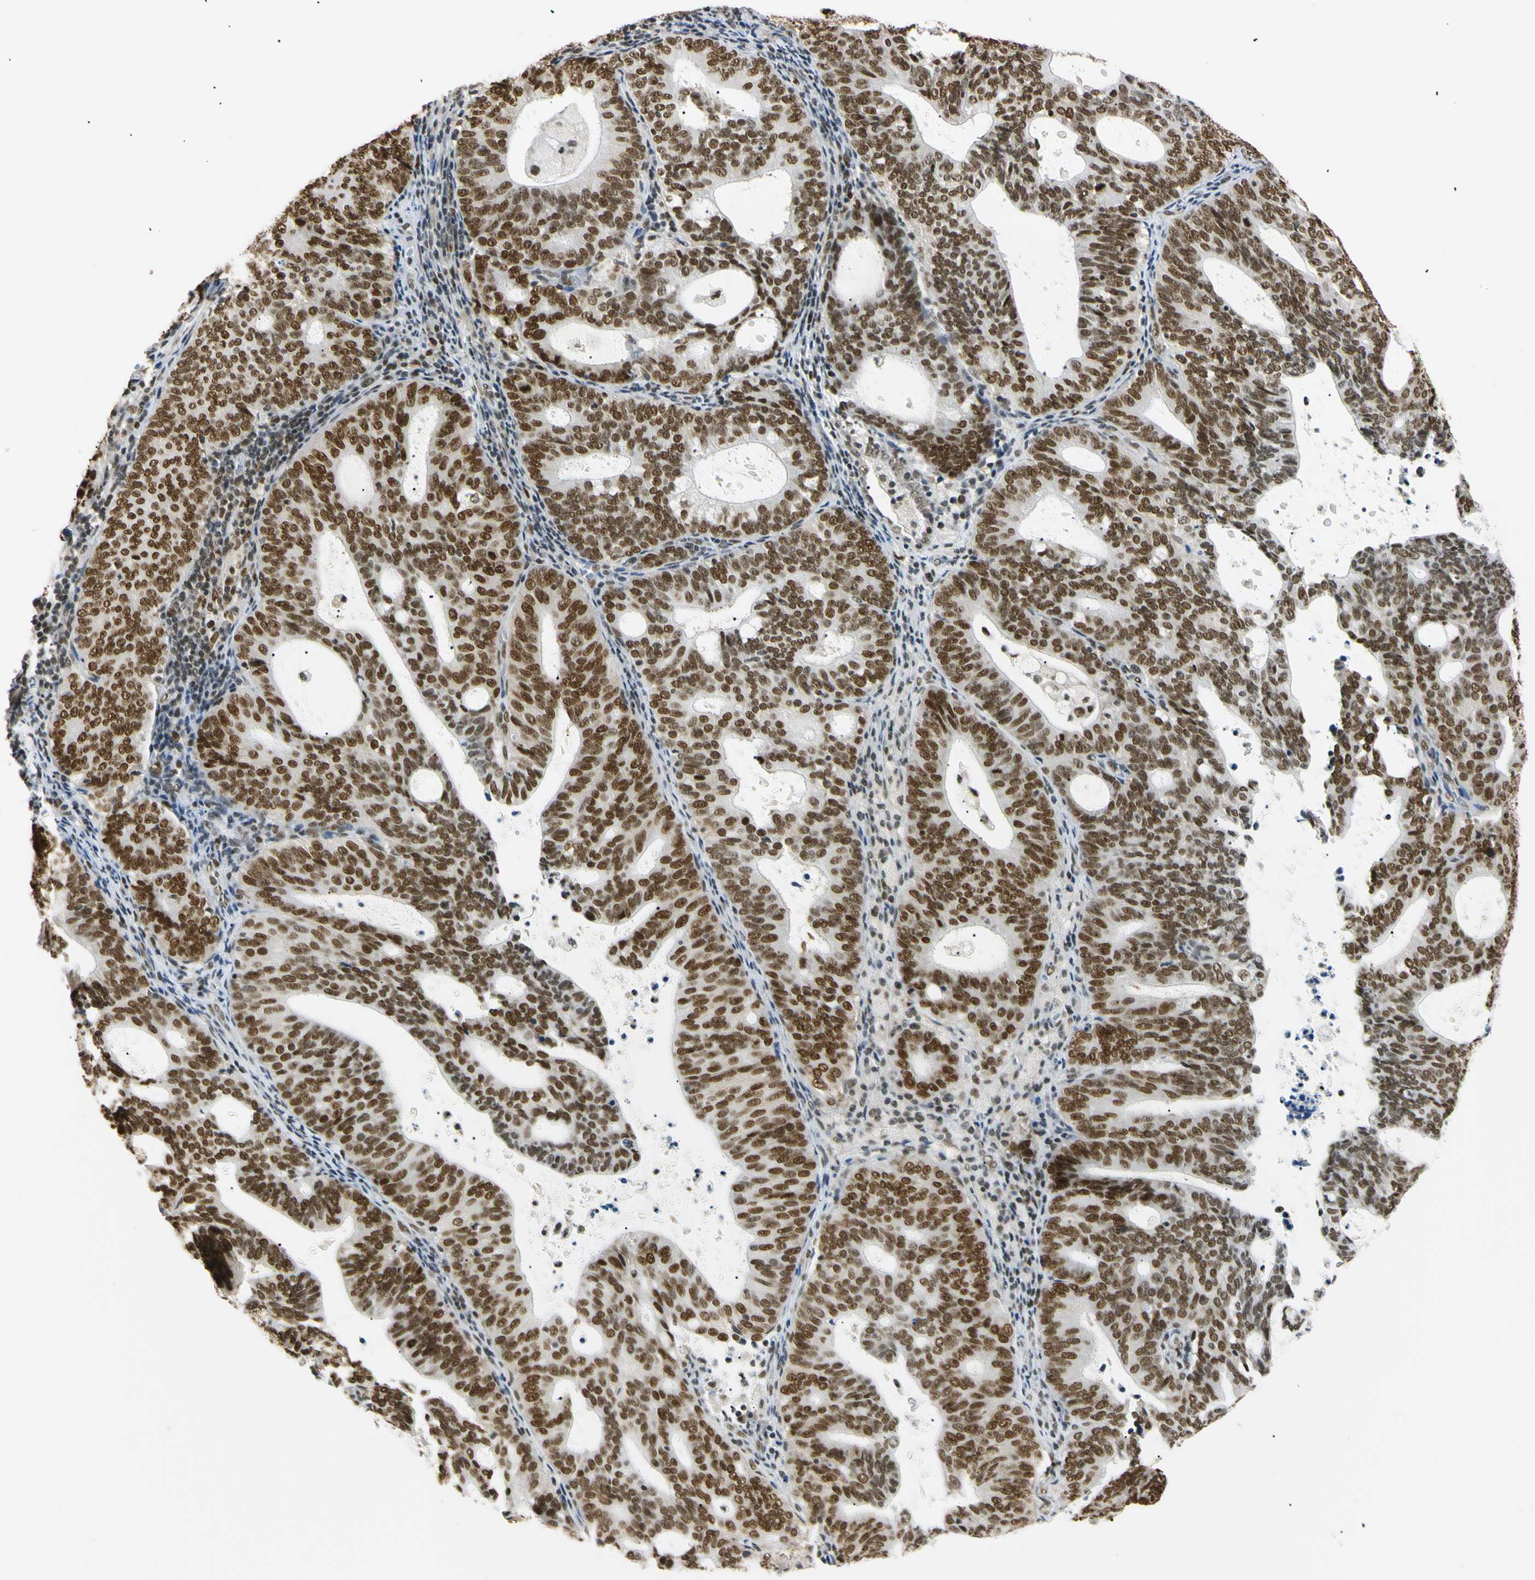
{"staining": {"intensity": "strong", "quantity": ">75%", "location": "nuclear"}, "tissue": "endometrial cancer", "cell_type": "Tumor cells", "image_type": "cancer", "snomed": [{"axis": "morphology", "description": "Adenocarcinoma, NOS"}, {"axis": "topography", "description": "Uterus"}], "caption": "Protein staining shows strong nuclear staining in about >75% of tumor cells in endometrial adenocarcinoma. Using DAB (brown) and hematoxylin (blue) stains, captured at high magnification using brightfield microscopy.", "gene": "SMARCA5", "patient": {"sex": "female", "age": 83}}